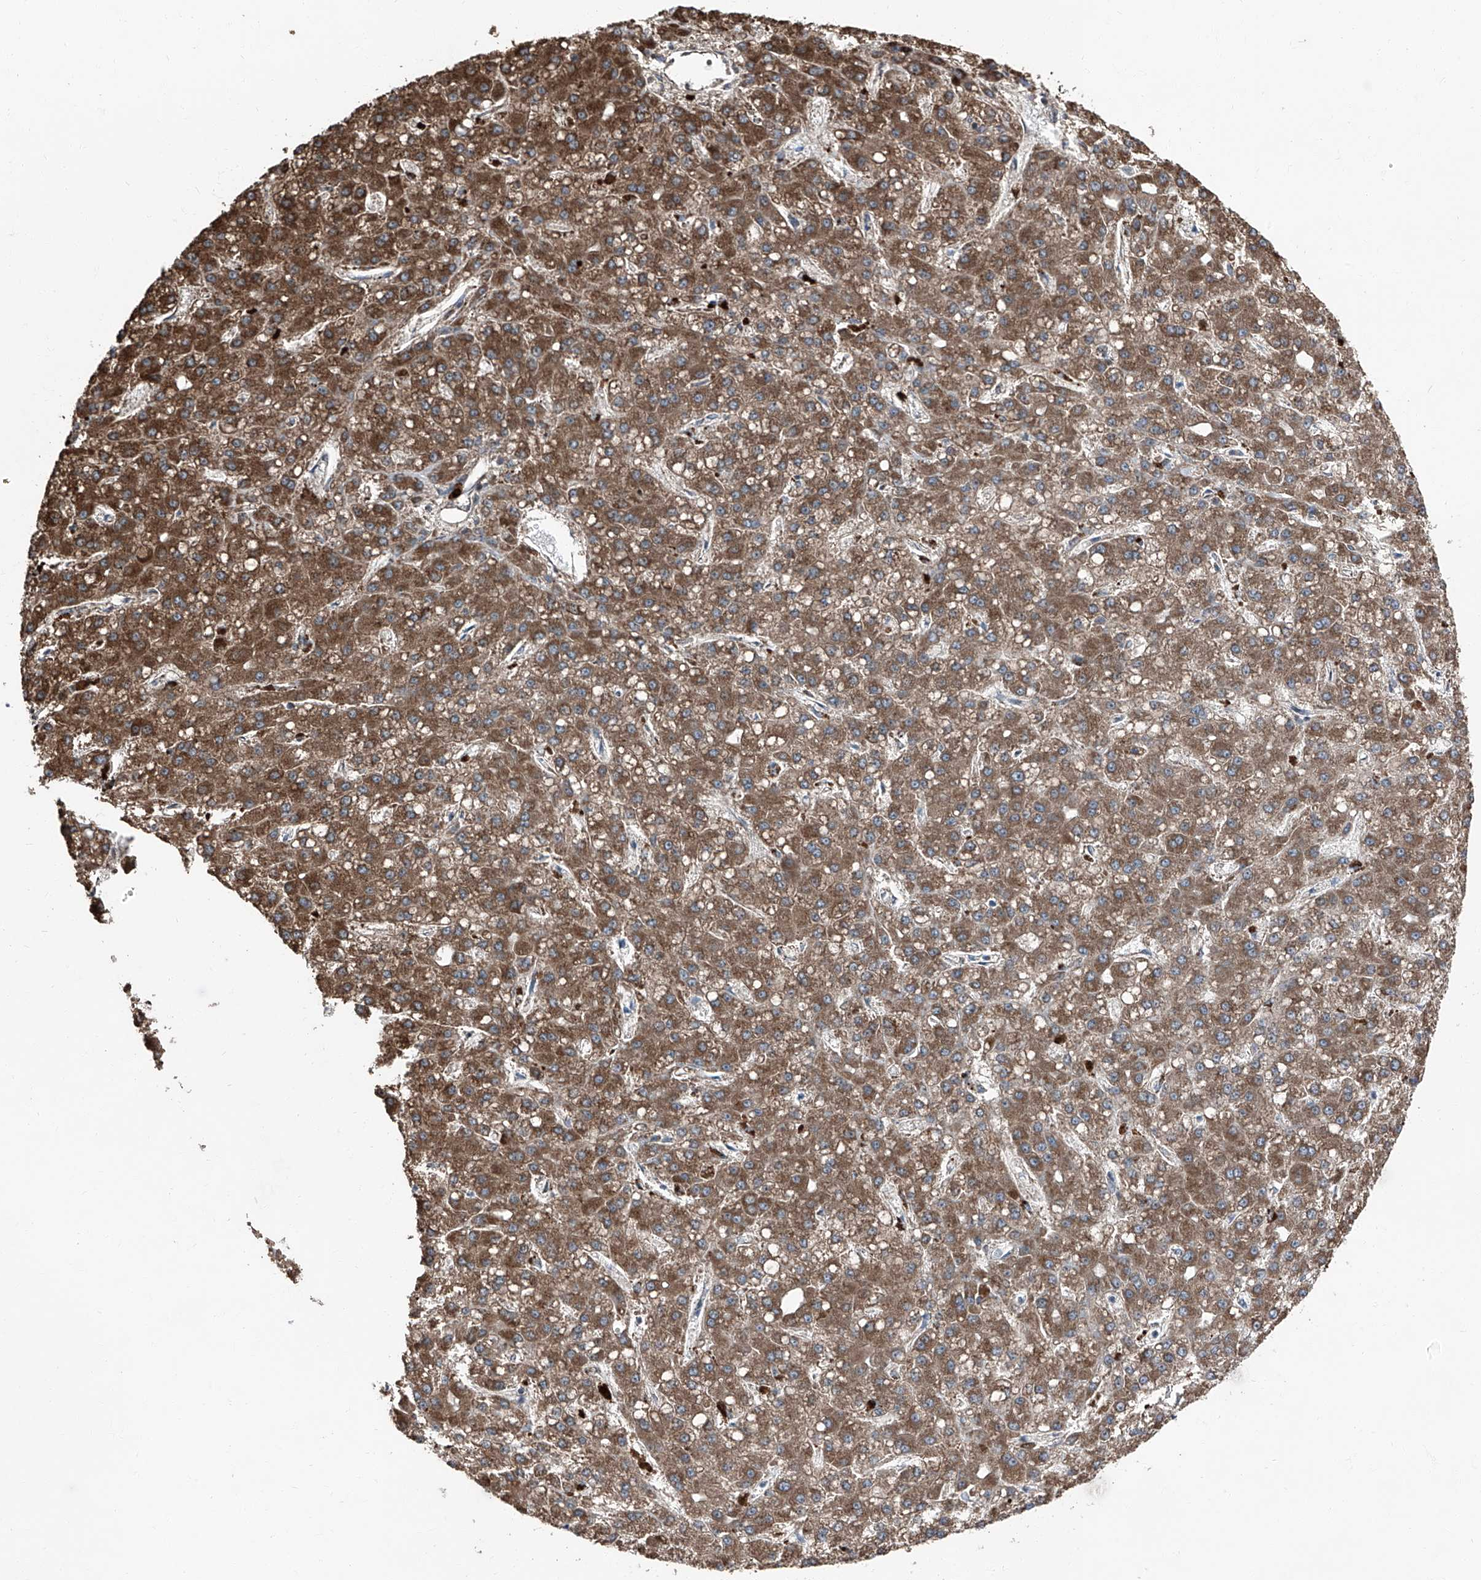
{"staining": {"intensity": "moderate", "quantity": ">75%", "location": "cytoplasmic/membranous"}, "tissue": "liver cancer", "cell_type": "Tumor cells", "image_type": "cancer", "snomed": [{"axis": "morphology", "description": "Carcinoma, Hepatocellular, NOS"}, {"axis": "topography", "description": "Liver"}], "caption": "Tumor cells reveal moderate cytoplasmic/membranous expression in approximately >75% of cells in hepatocellular carcinoma (liver). (Brightfield microscopy of DAB IHC at high magnification).", "gene": "LIMK1", "patient": {"sex": "male", "age": 67}}